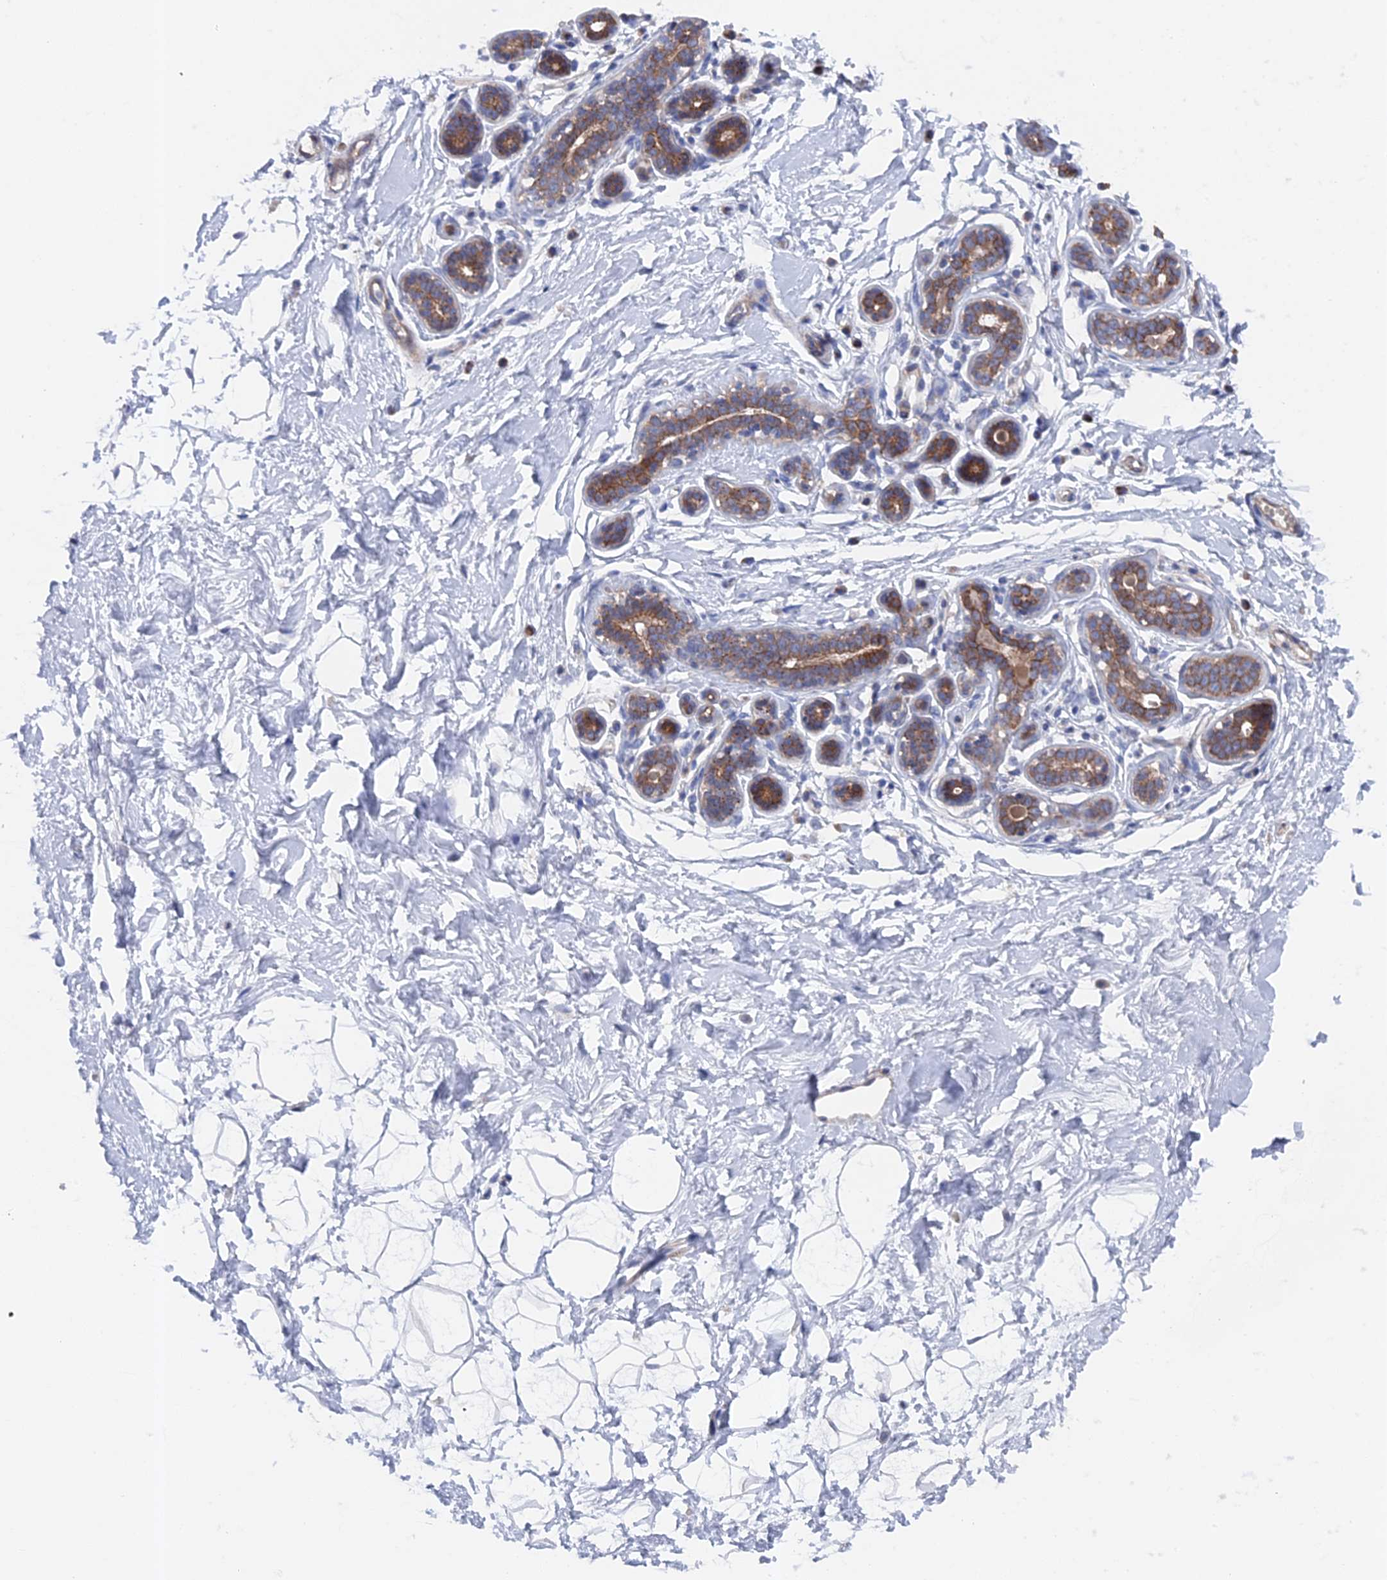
{"staining": {"intensity": "negative", "quantity": "none", "location": "none"}, "tissue": "breast", "cell_type": "Adipocytes", "image_type": "normal", "snomed": [{"axis": "morphology", "description": "Normal tissue, NOS"}, {"axis": "morphology", "description": "Adenoma, NOS"}, {"axis": "topography", "description": "Breast"}], "caption": "Adipocytes show no significant positivity in benign breast.", "gene": "TMEM161A", "patient": {"sex": "female", "age": 23}}